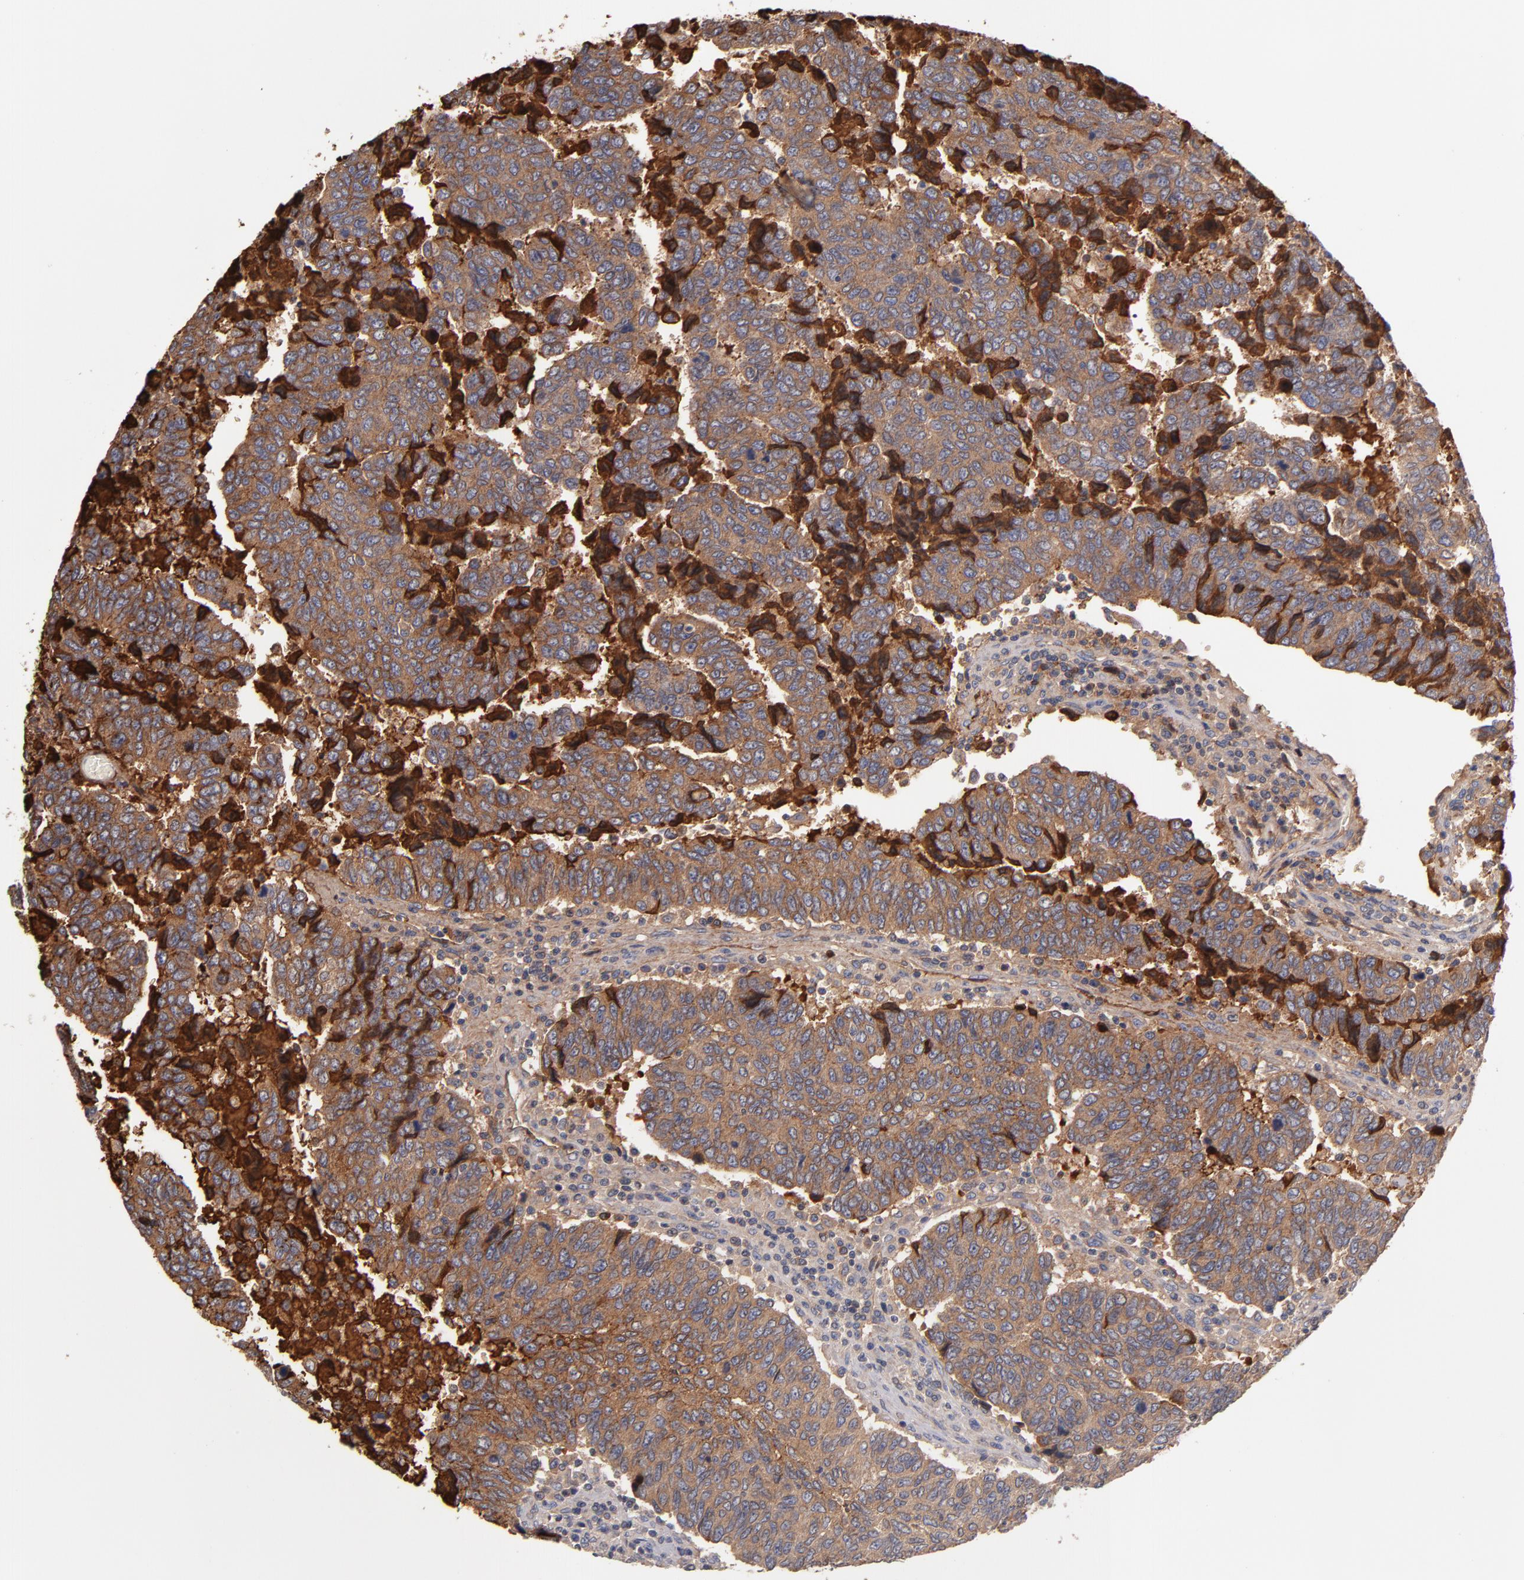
{"staining": {"intensity": "strong", "quantity": ">75%", "location": "cytoplasmic/membranous"}, "tissue": "urothelial cancer", "cell_type": "Tumor cells", "image_type": "cancer", "snomed": [{"axis": "morphology", "description": "Urothelial carcinoma, High grade"}, {"axis": "topography", "description": "Urinary bladder"}], "caption": "A high amount of strong cytoplasmic/membranous positivity is seen in about >75% of tumor cells in urothelial cancer tissue.", "gene": "DACT1", "patient": {"sex": "male", "age": 86}}